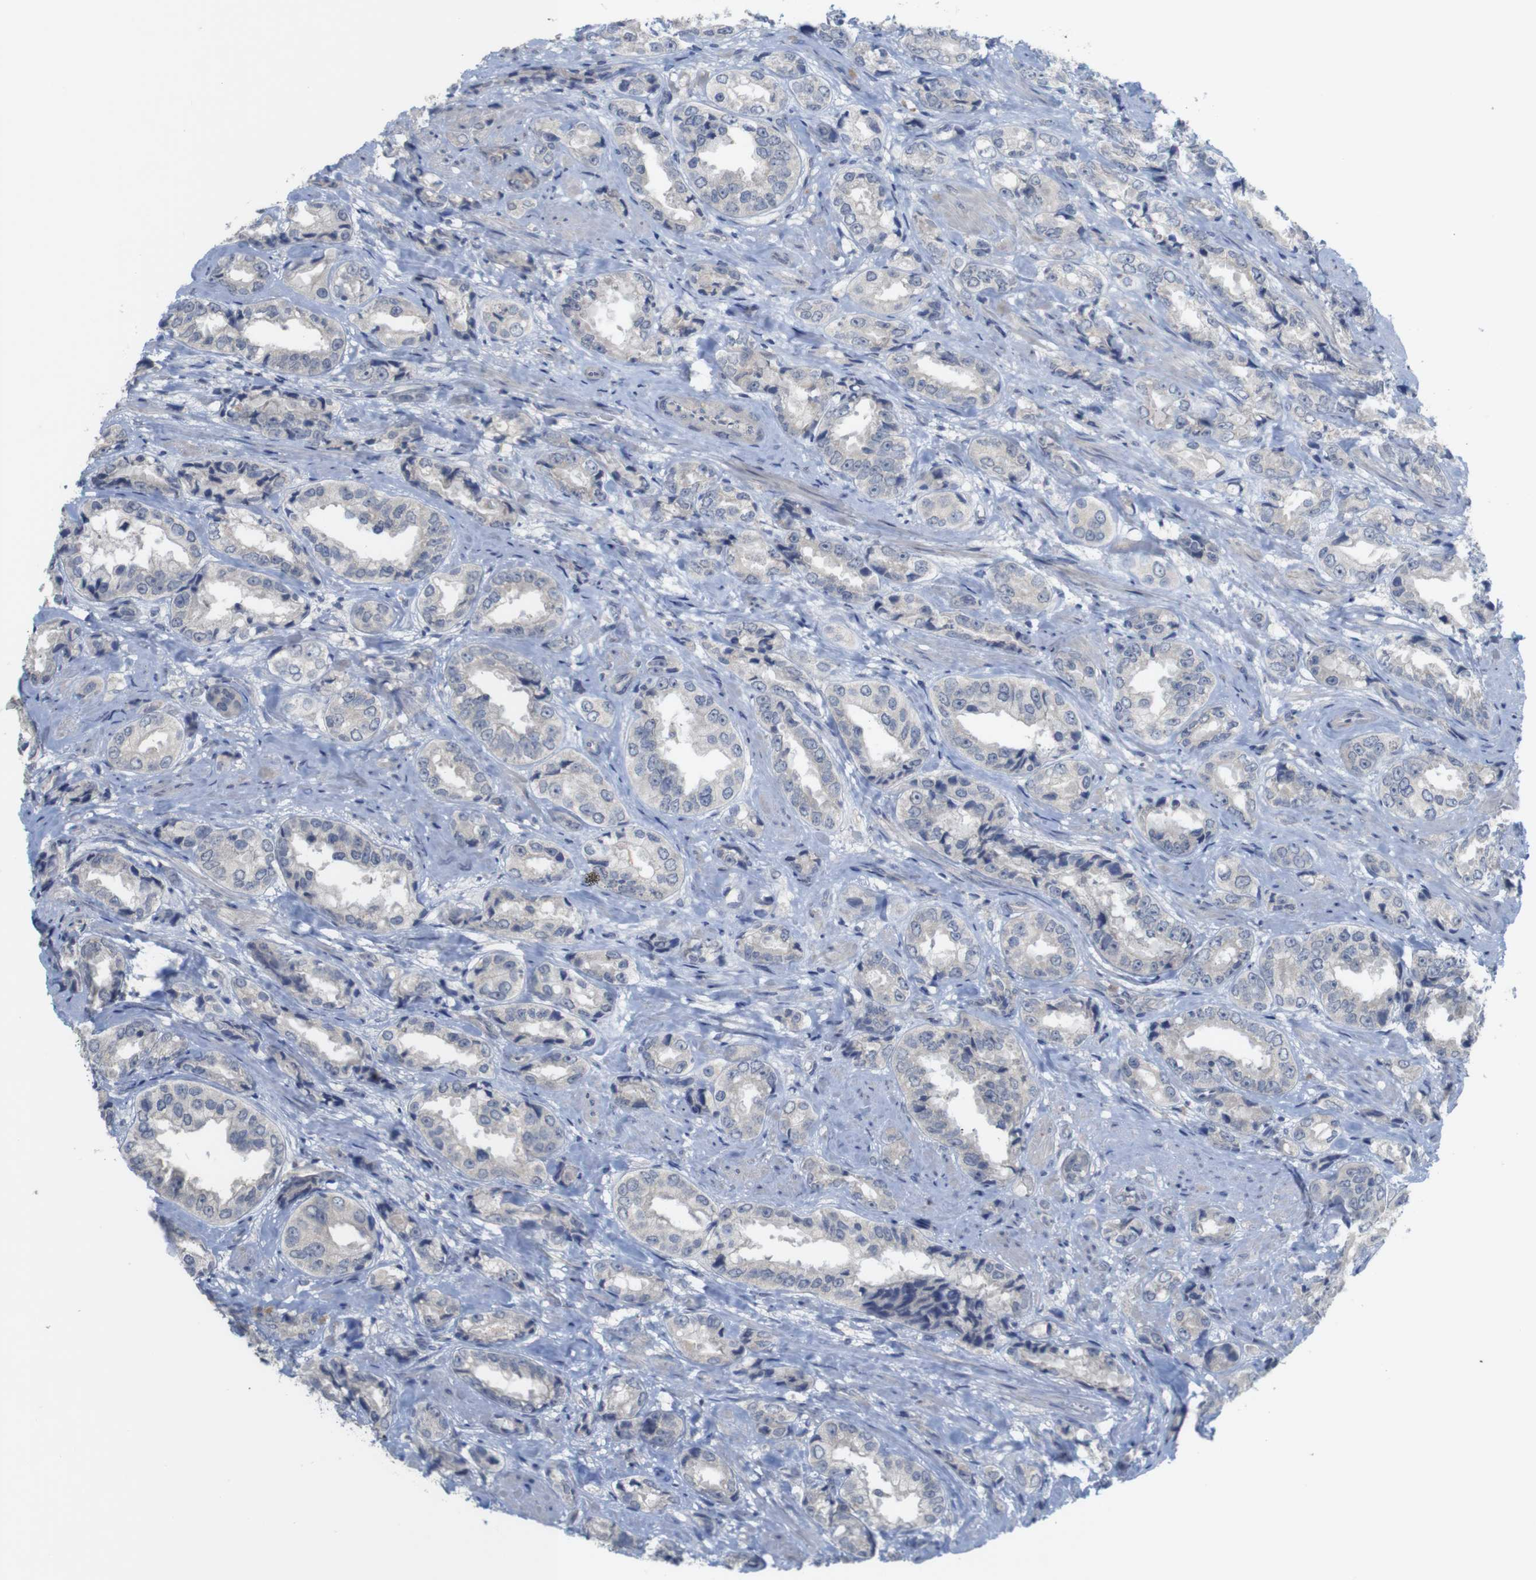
{"staining": {"intensity": "negative", "quantity": "none", "location": "none"}, "tissue": "prostate cancer", "cell_type": "Tumor cells", "image_type": "cancer", "snomed": [{"axis": "morphology", "description": "Adenocarcinoma, High grade"}, {"axis": "topography", "description": "Prostate"}], "caption": "High magnification brightfield microscopy of prostate cancer stained with DAB (3,3'-diaminobenzidine) (brown) and counterstained with hematoxylin (blue): tumor cells show no significant positivity.", "gene": "BCAR3", "patient": {"sex": "male", "age": 61}}